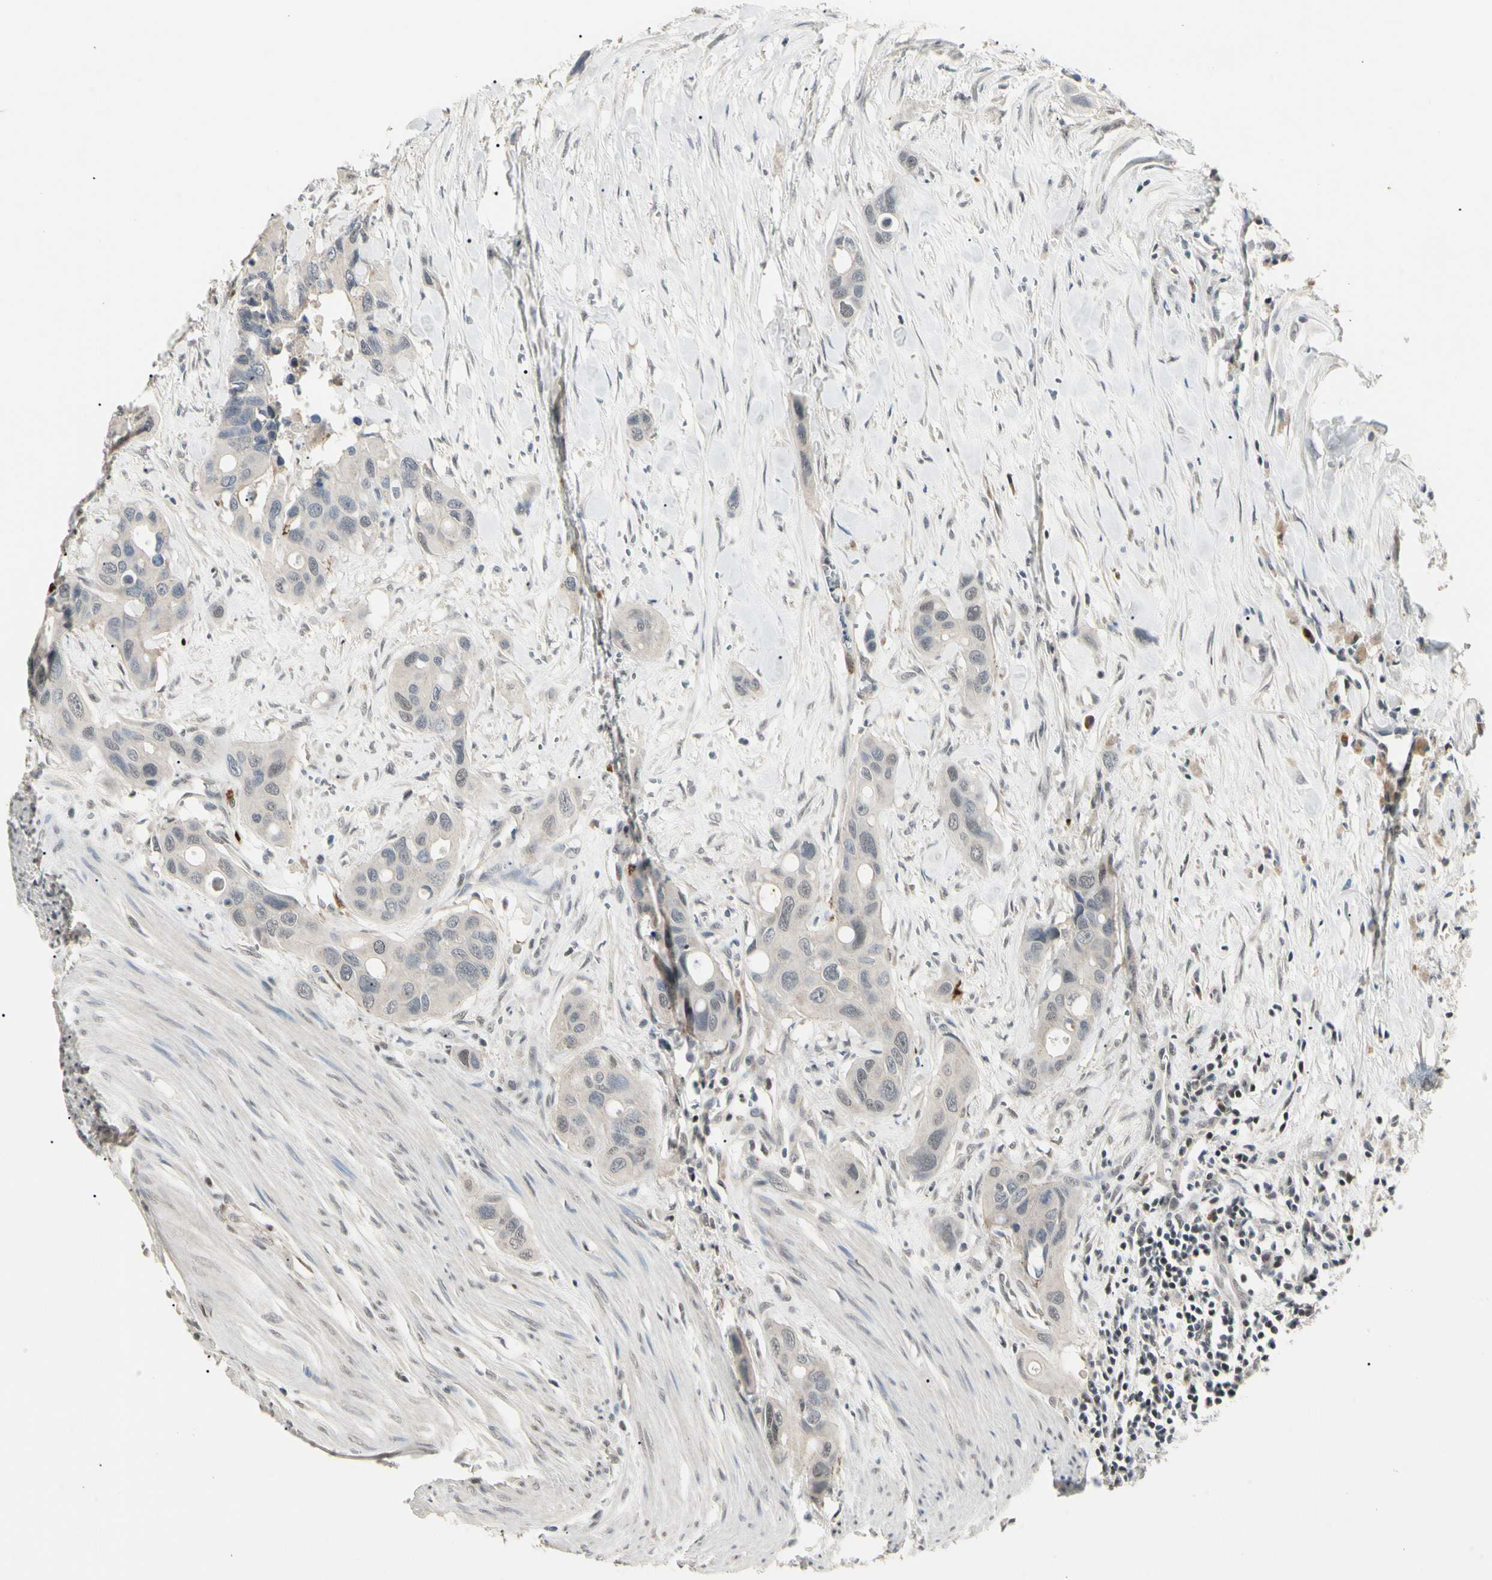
{"staining": {"intensity": "negative", "quantity": "none", "location": "none"}, "tissue": "colorectal cancer", "cell_type": "Tumor cells", "image_type": "cancer", "snomed": [{"axis": "morphology", "description": "Adenocarcinoma, NOS"}, {"axis": "topography", "description": "Colon"}], "caption": "Adenocarcinoma (colorectal) stained for a protein using IHC shows no staining tumor cells.", "gene": "GREM1", "patient": {"sex": "female", "age": 57}}